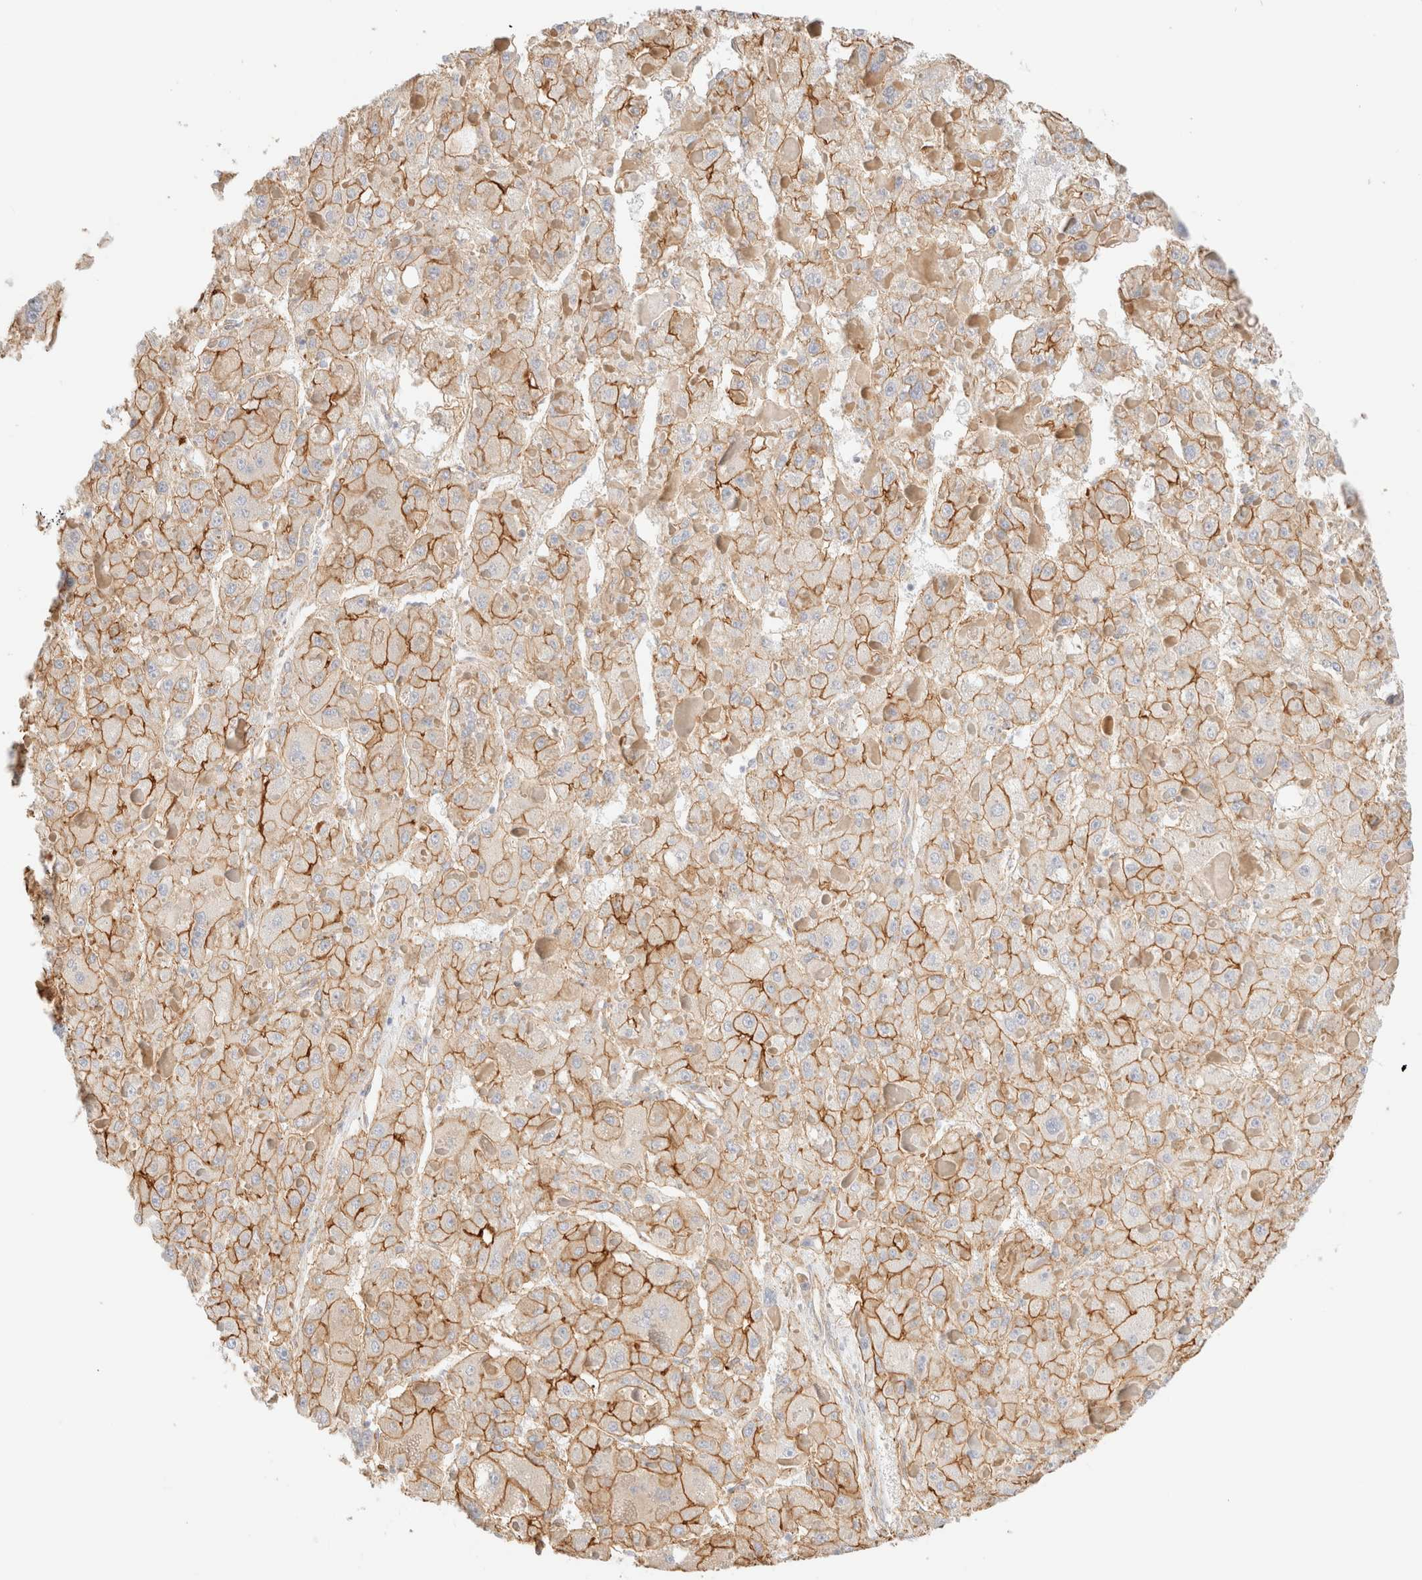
{"staining": {"intensity": "moderate", "quantity": ">75%", "location": "cytoplasmic/membranous"}, "tissue": "liver cancer", "cell_type": "Tumor cells", "image_type": "cancer", "snomed": [{"axis": "morphology", "description": "Carcinoma, Hepatocellular, NOS"}, {"axis": "topography", "description": "Liver"}], "caption": "Human liver cancer stained with a protein marker demonstrates moderate staining in tumor cells.", "gene": "CYB5R4", "patient": {"sex": "female", "age": 73}}